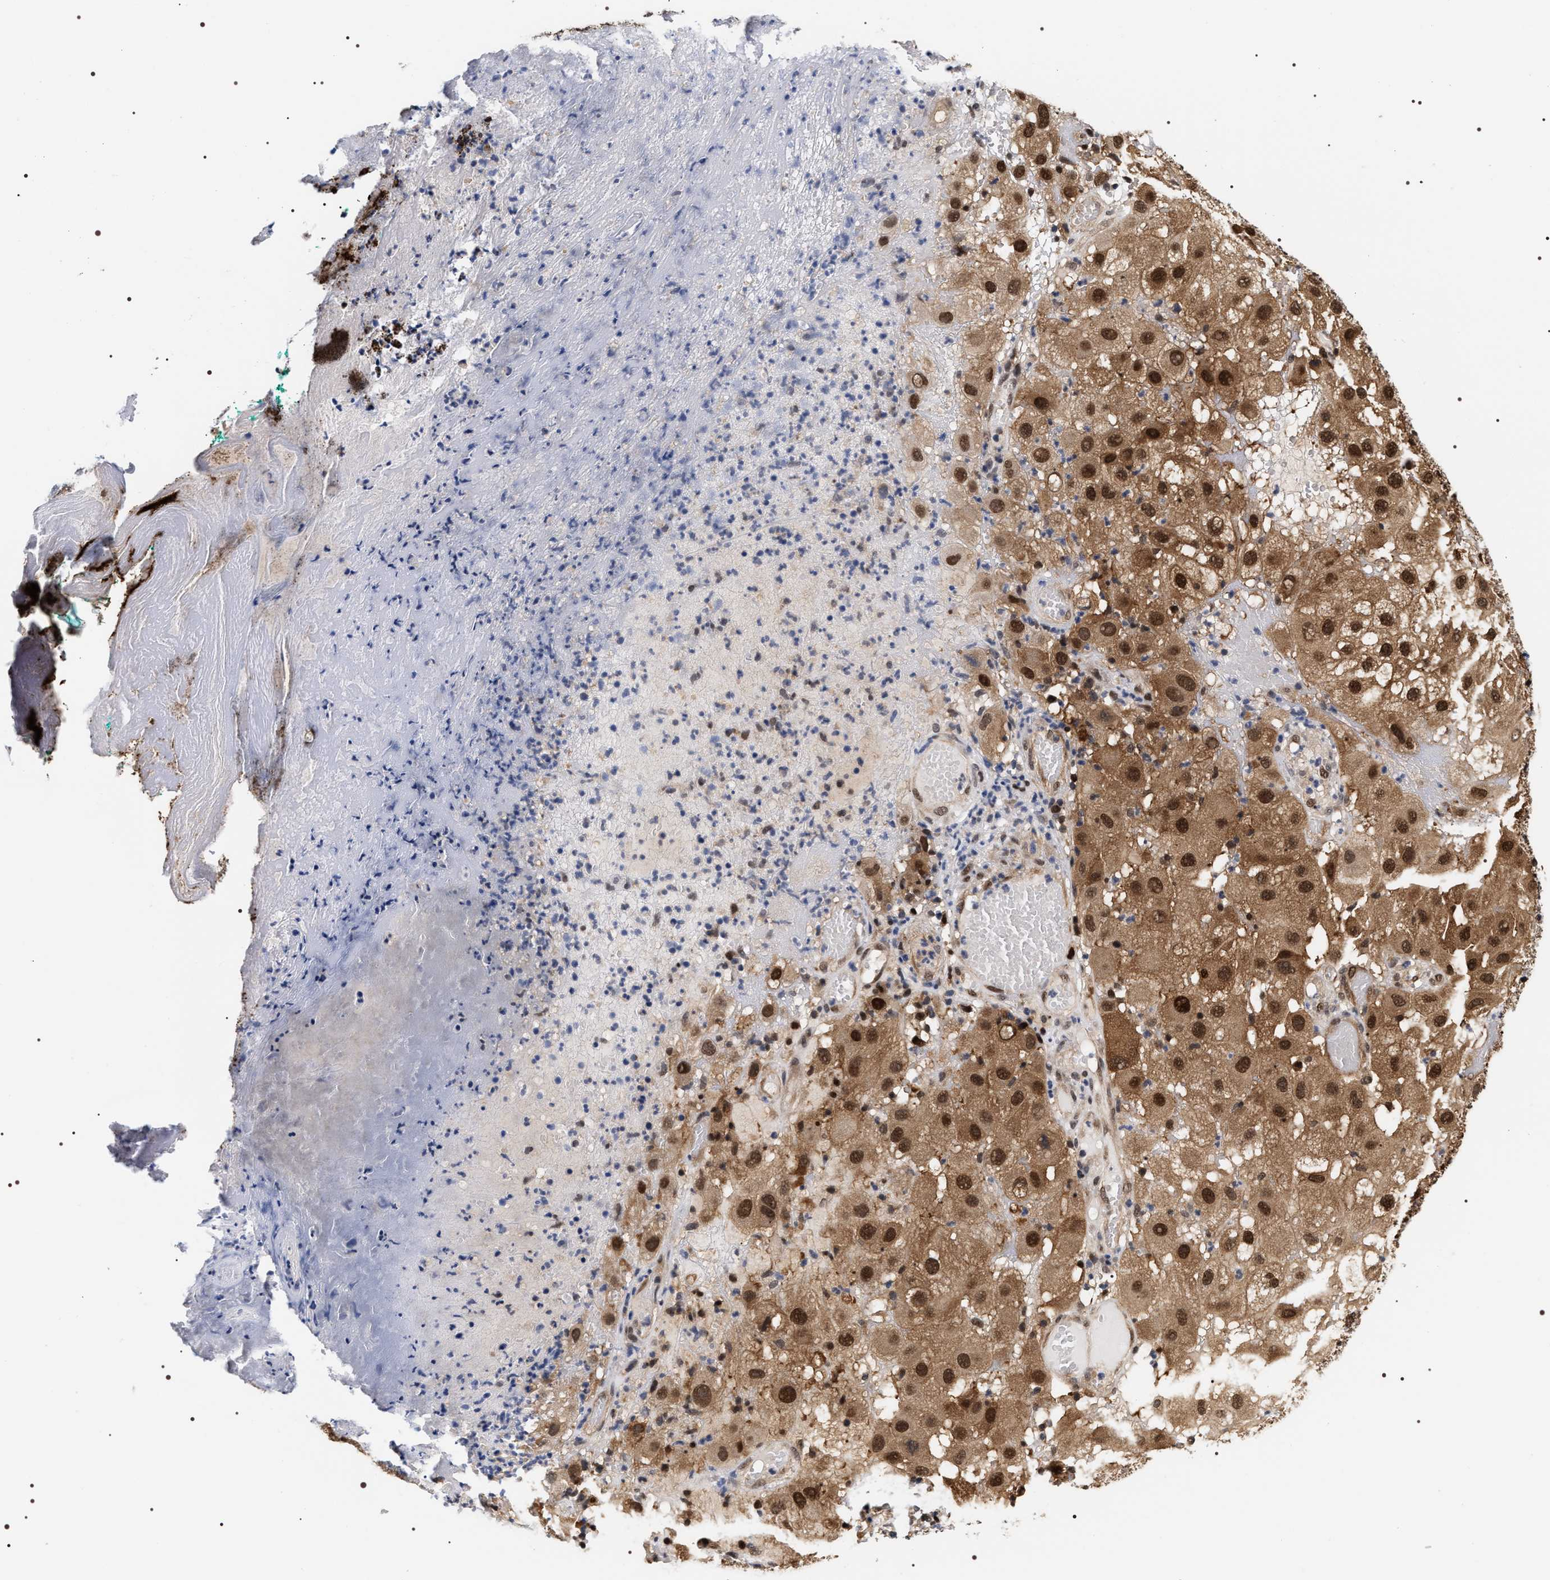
{"staining": {"intensity": "strong", "quantity": ">75%", "location": "cytoplasmic/membranous,nuclear"}, "tissue": "melanoma", "cell_type": "Tumor cells", "image_type": "cancer", "snomed": [{"axis": "morphology", "description": "Malignant melanoma, NOS"}, {"axis": "topography", "description": "Skin"}], "caption": "High-magnification brightfield microscopy of melanoma stained with DAB (brown) and counterstained with hematoxylin (blue). tumor cells exhibit strong cytoplasmic/membranous and nuclear expression is seen in about>75% of cells. (brown staining indicates protein expression, while blue staining denotes nuclei).", "gene": "BAG6", "patient": {"sex": "female", "age": 81}}